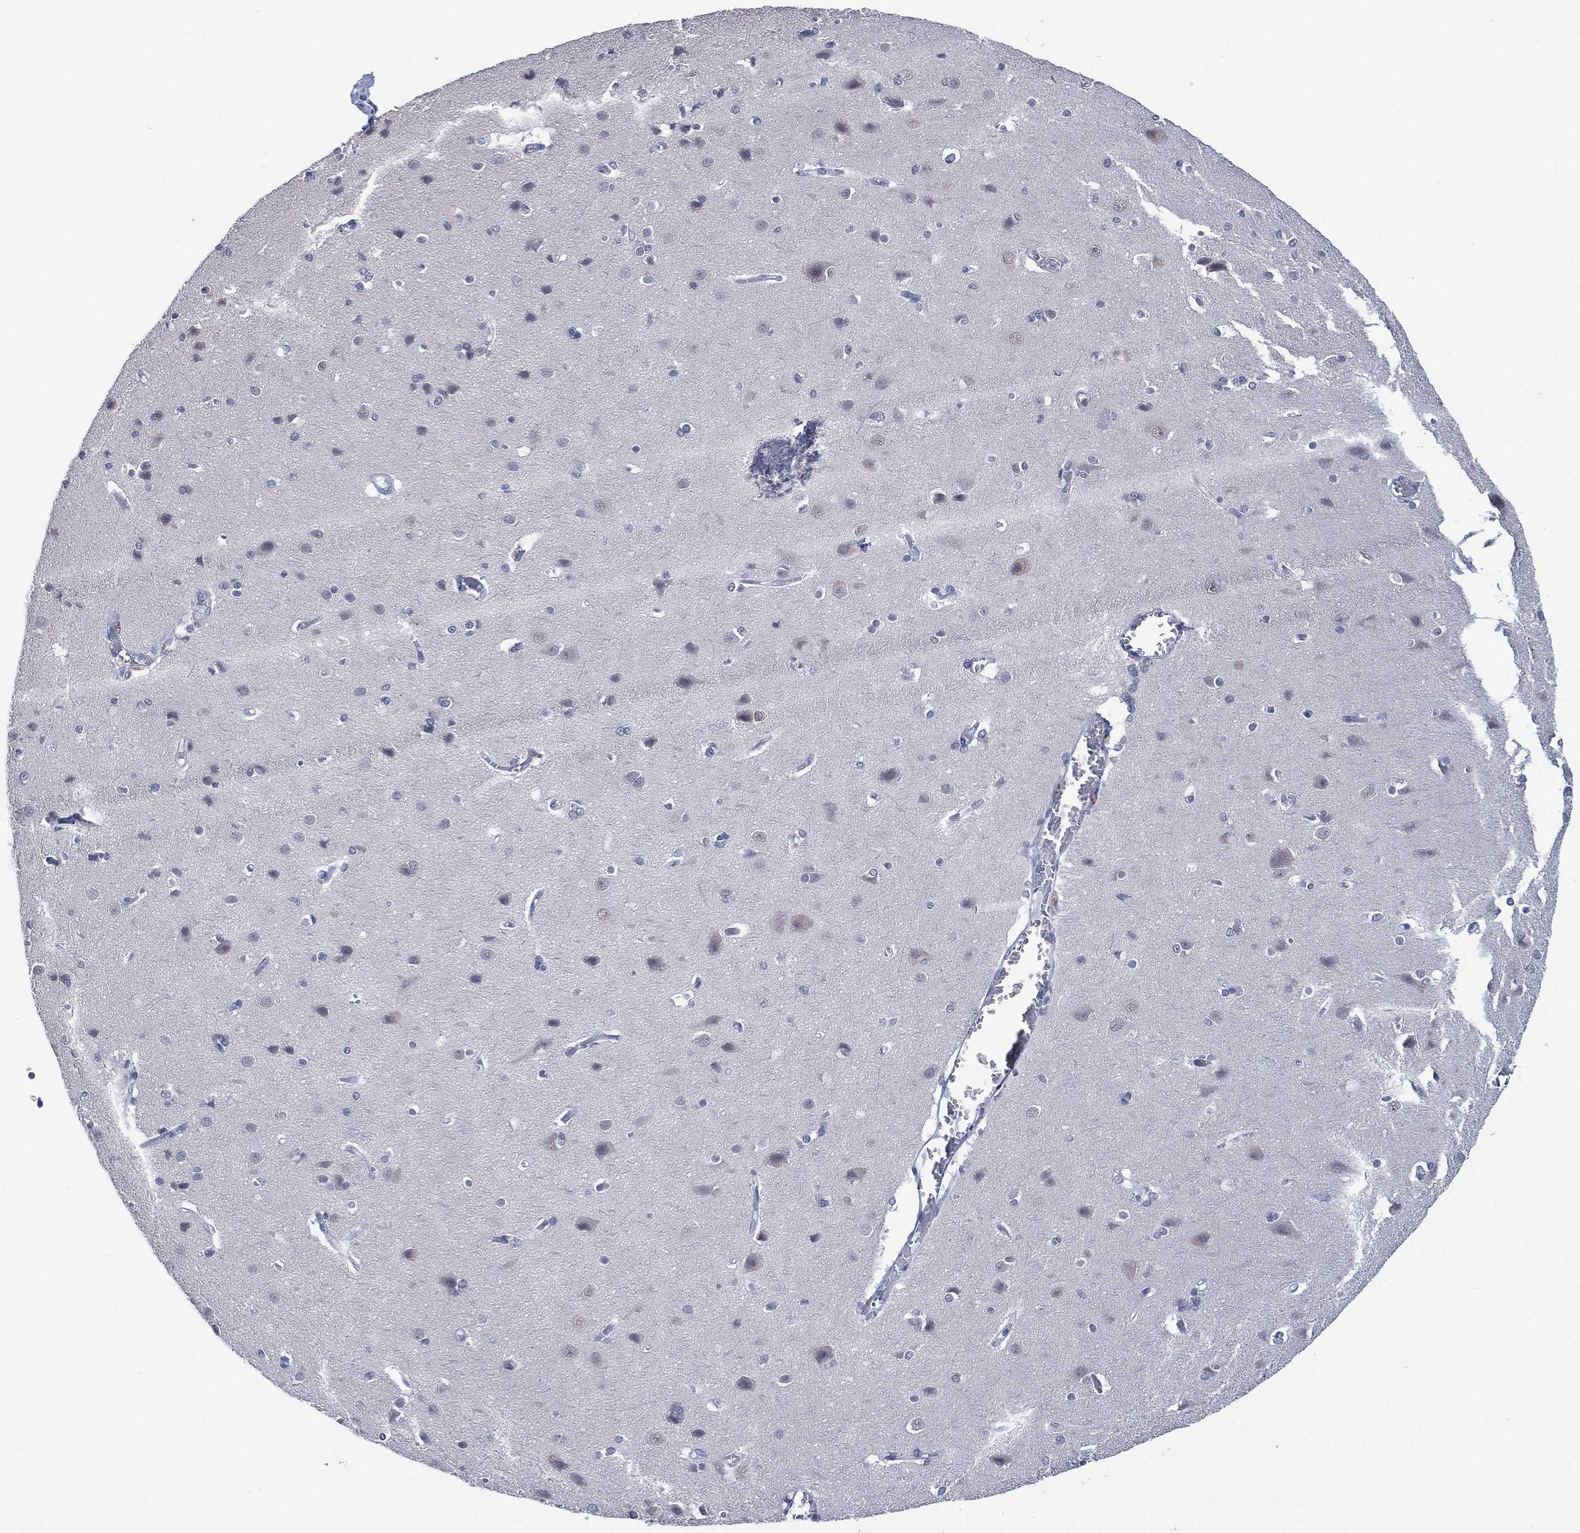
{"staining": {"intensity": "negative", "quantity": "none", "location": "none"}, "tissue": "cerebral cortex", "cell_type": "Endothelial cells", "image_type": "normal", "snomed": [{"axis": "morphology", "description": "Normal tissue, NOS"}, {"axis": "topography", "description": "Cerebral cortex"}], "caption": "Endothelial cells show no significant staining in normal cerebral cortex.", "gene": "ASB10", "patient": {"sex": "male", "age": 37}}